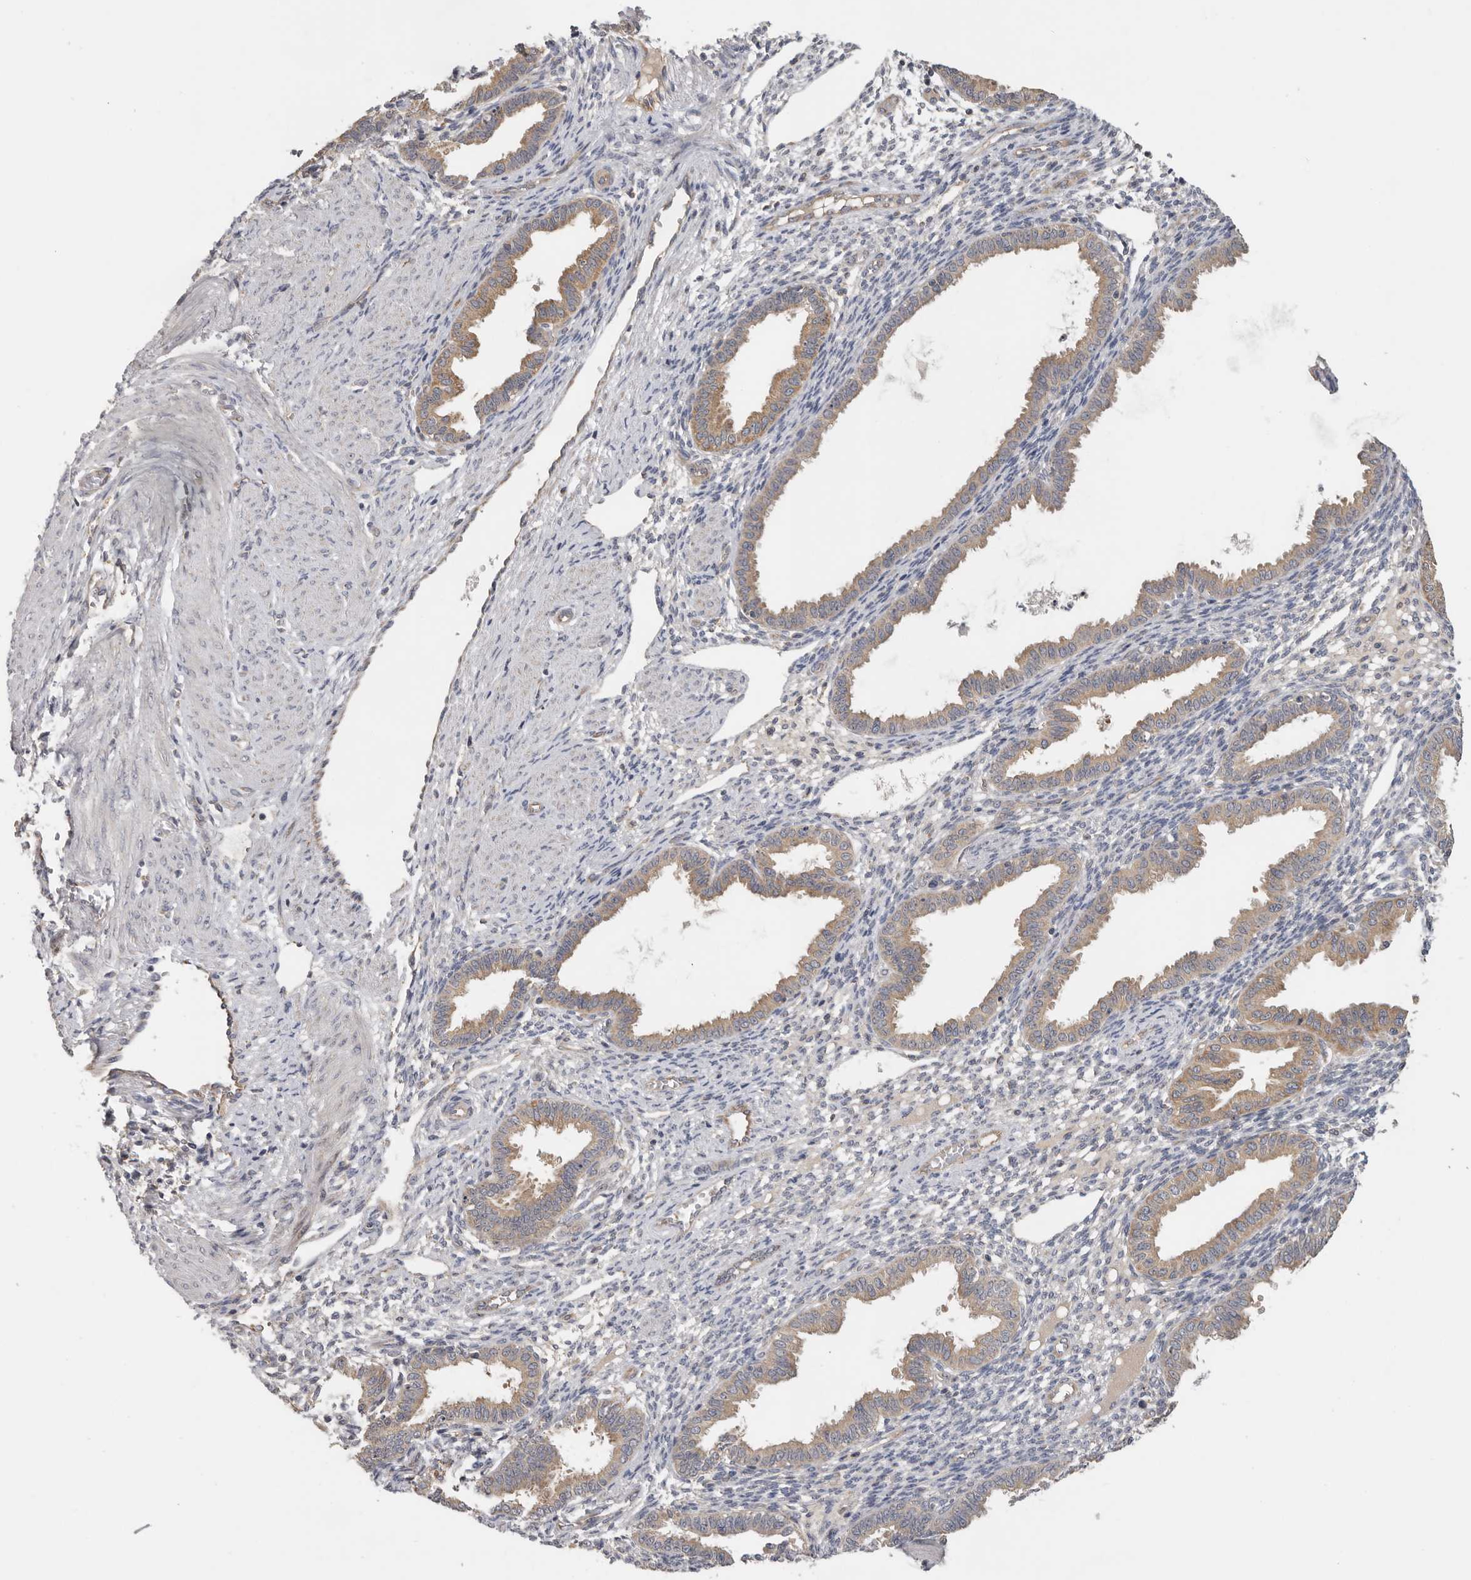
{"staining": {"intensity": "weak", "quantity": "<25%", "location": "cytoplasmic/membranous"}, "tissue": "endometrium", "cell_type": "Cells in endometrial stroma", "image_type": "normal", "snomed": [{"axis": "morphology", "description": "Normal tissue, NOS"}, {"axis": "topography", "description": "Endometrium"}], "caption": "This micrograph is of normal endometrium stained with immunohistochemistry to label a protein in brown with the nuclei are counter-stained blue. There is no expression in cells in endometrial stroma. Brightfield microscopy of immunohistochemistry (IHC) stained with DAB (brown) and hematoxylin (blue), captured at high magnification.", "gene": "PPP1R42", "patient": {"sex": "female", "age": 33}}